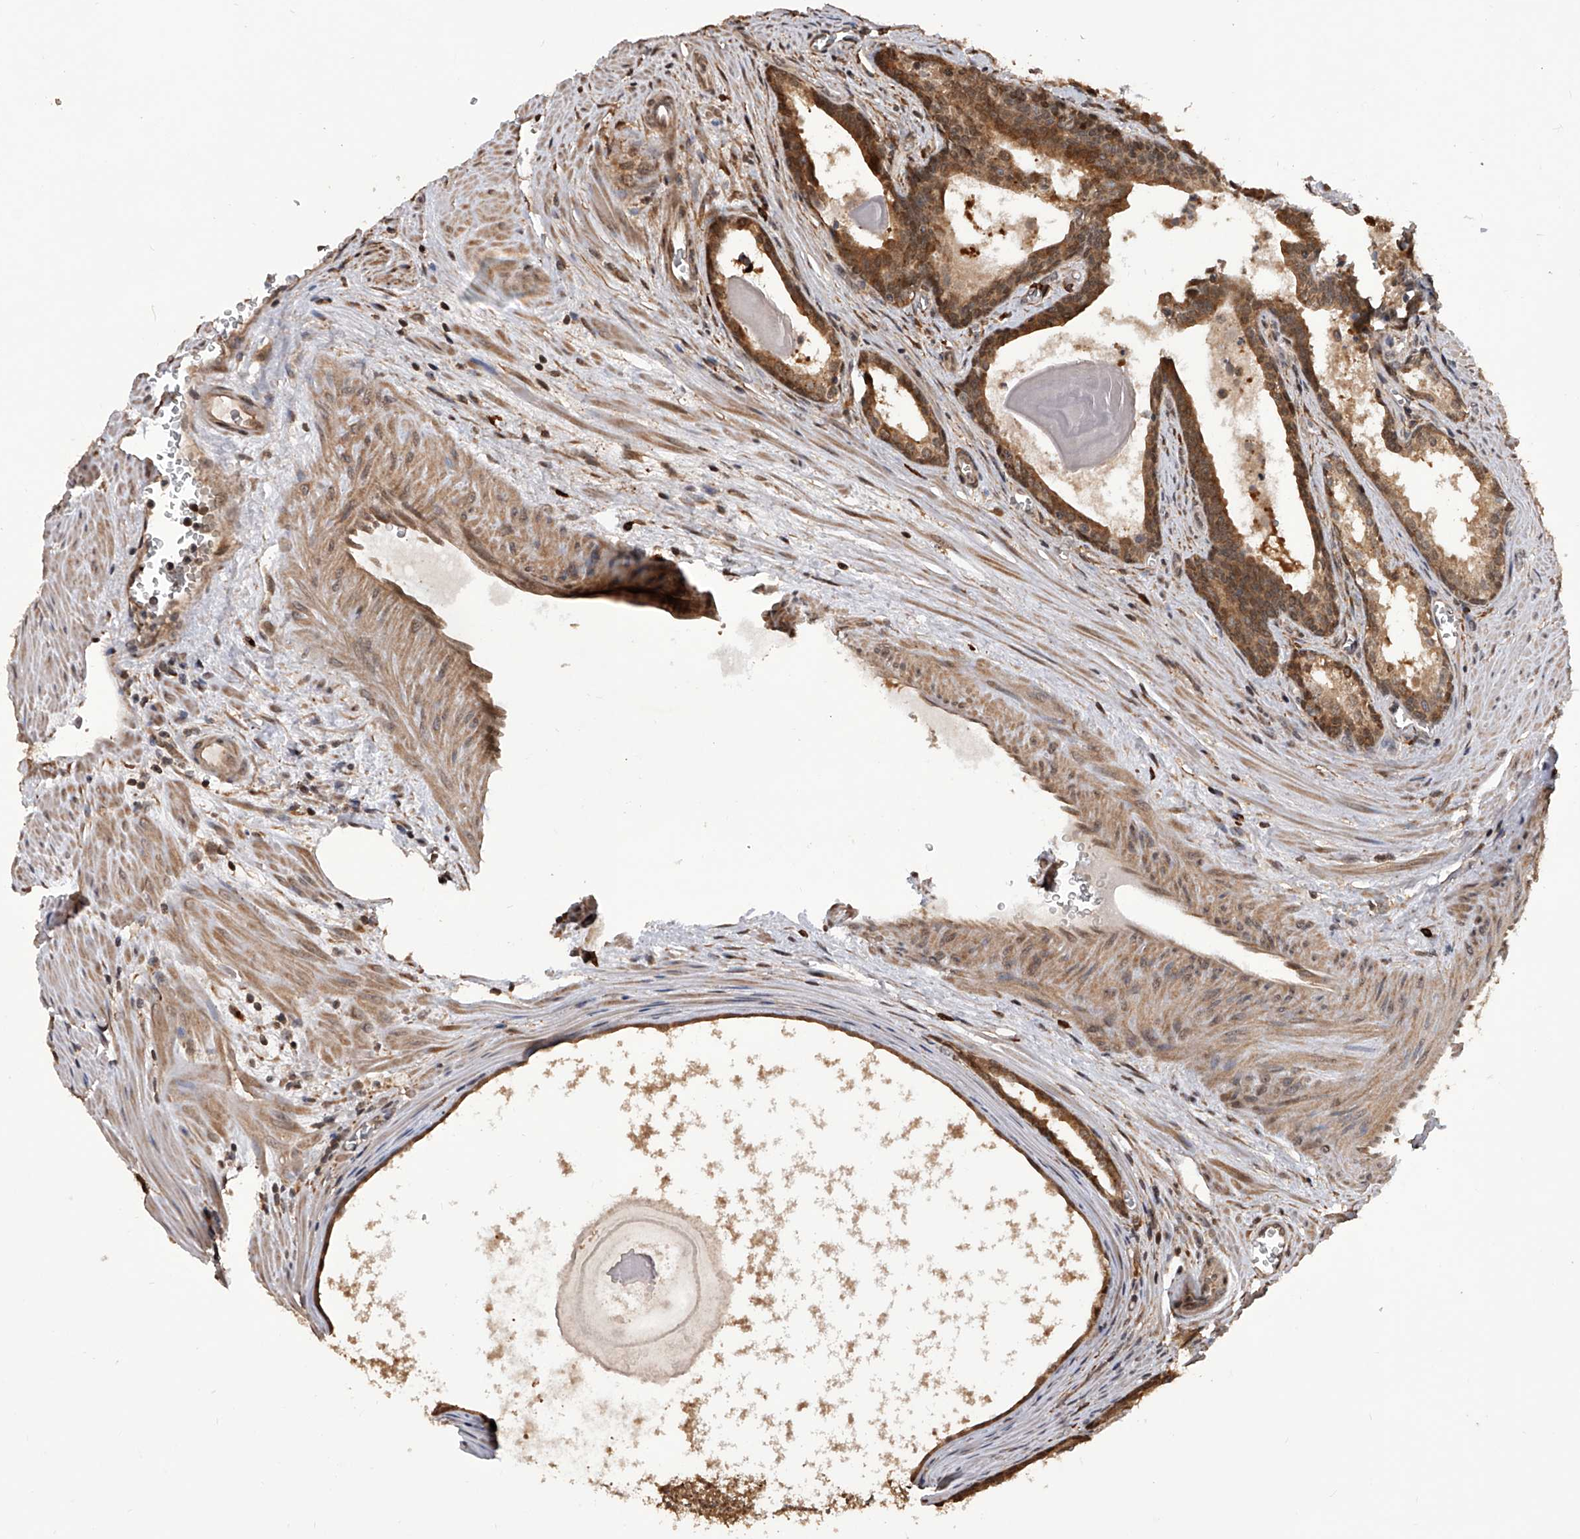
{"staining": {"intensity": "moderate", "quantity": ">75%", "location": "cytoplasmic/membranous,nuclear"}, "tissue": "prostate cancer", "cell_type": "Tumor cells", "image_type": "cancer", "snomed": [{"axis": "morphology", "description": "Adenocarcinoma, Low grade"}, {"axis": "topography", "description": "Prostate"}], "caption": "Immunohistochemical staining of low-grade adenocarcinoma (prostate) demonstrates moderate cytoplasmic/membranous and nuclear protein positivity in approximately >75% of tumor cells. The staining is performed using DAB (3,3'-diaminobenzidine) brown chromogen to label protein expression. The nuclei are counter-stained blue using hematoxylin.", "gene": "GMDS", "patient": {"sex": "male", "age": 54}}